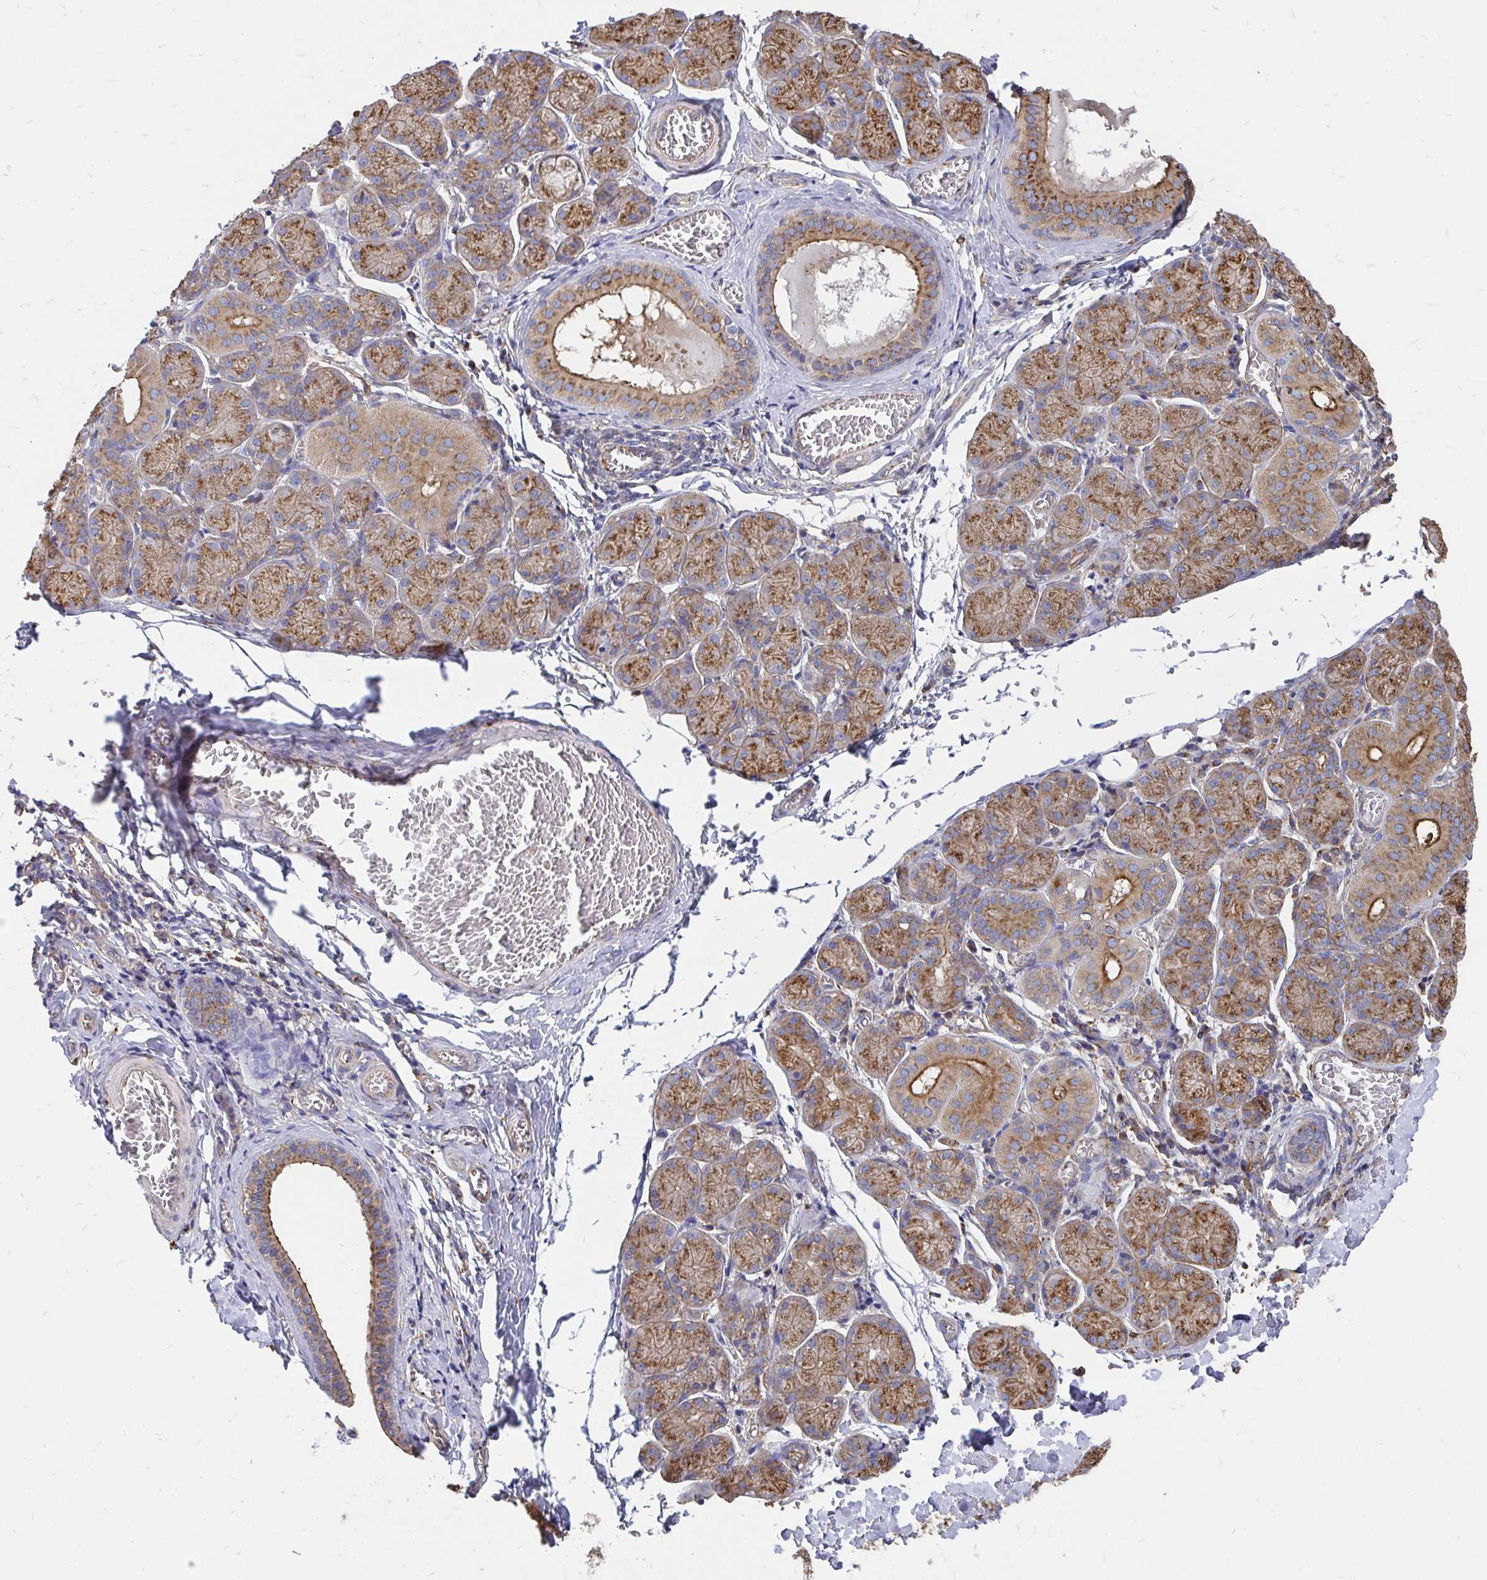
{"staining": {"intensity": "moderate", "quantity": ">75%", "location": "cytoplasmic/membranous"}, "tissue": "salivary gland", "cell_type": "Glandular cells", "image_type": "normal", "snomed": [{"axis": "morphology", "description": "Normal tissue, NOS"}, {"axis": "topography", "description": "Salivary gland"}], "caption": "IHC of normal human salivary gland shows medium levels of moderate cytoplasmic/membranous expression in approximately >75% of glandular cells. (brown staining indicates protein expression, while blue staining denotes nuclei).", "gene": "CLTC", "patient": {"sex": "female", "age": 24}}